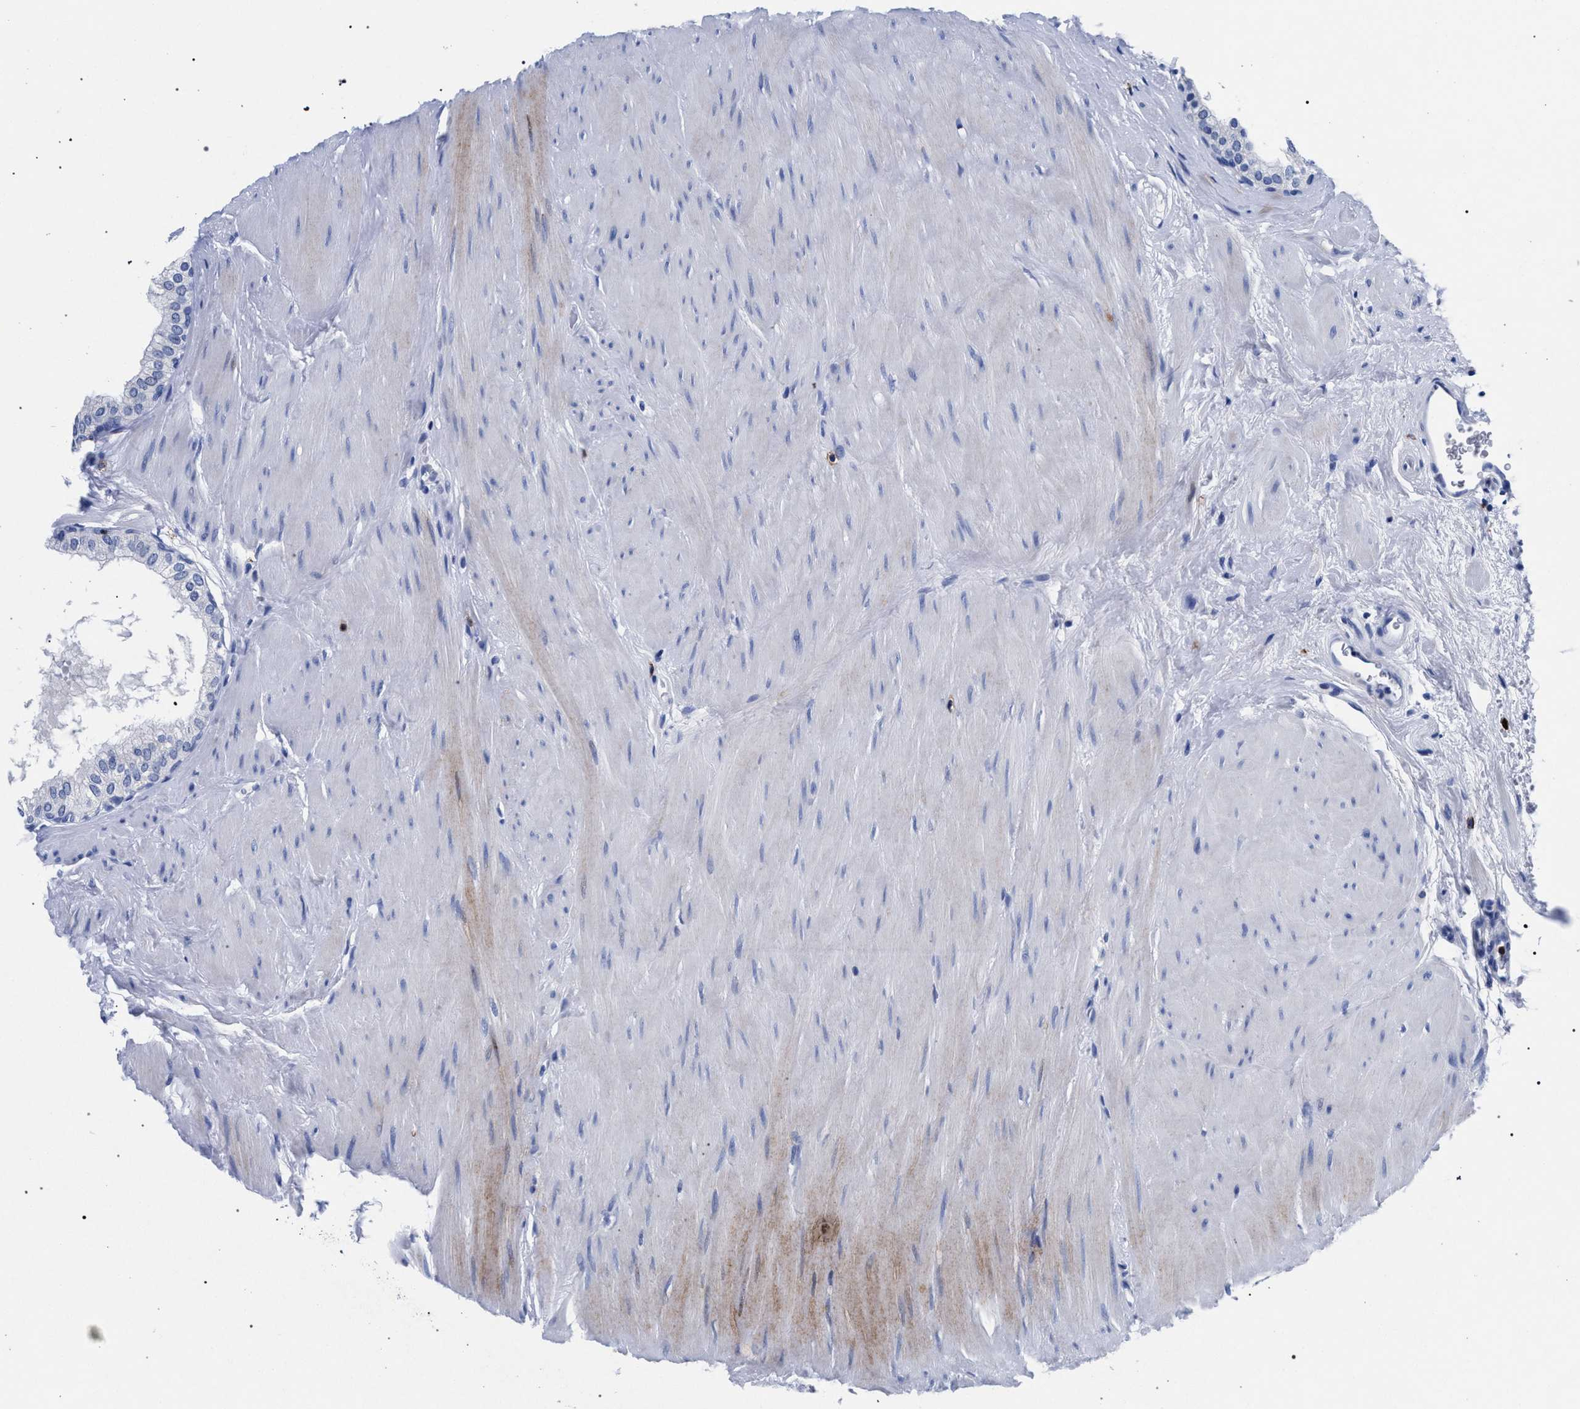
{"staining": {"intensity": "negative", "quantity": "none", "location": "none"}, "tissue": "prostate", "cell_type": "Glandular cells", "image_type": "normal", "snomed": [{"axis": "morphology", "description": "Normal tissue, NOS"}, {"axis": "topography", "description": "Prostate"}], "caption": "Image shows no significant protein staining in glandular cells of unremarkable prostate.", "gene": "KLRK1", "patient": {"sex": "male", "age": 60}}